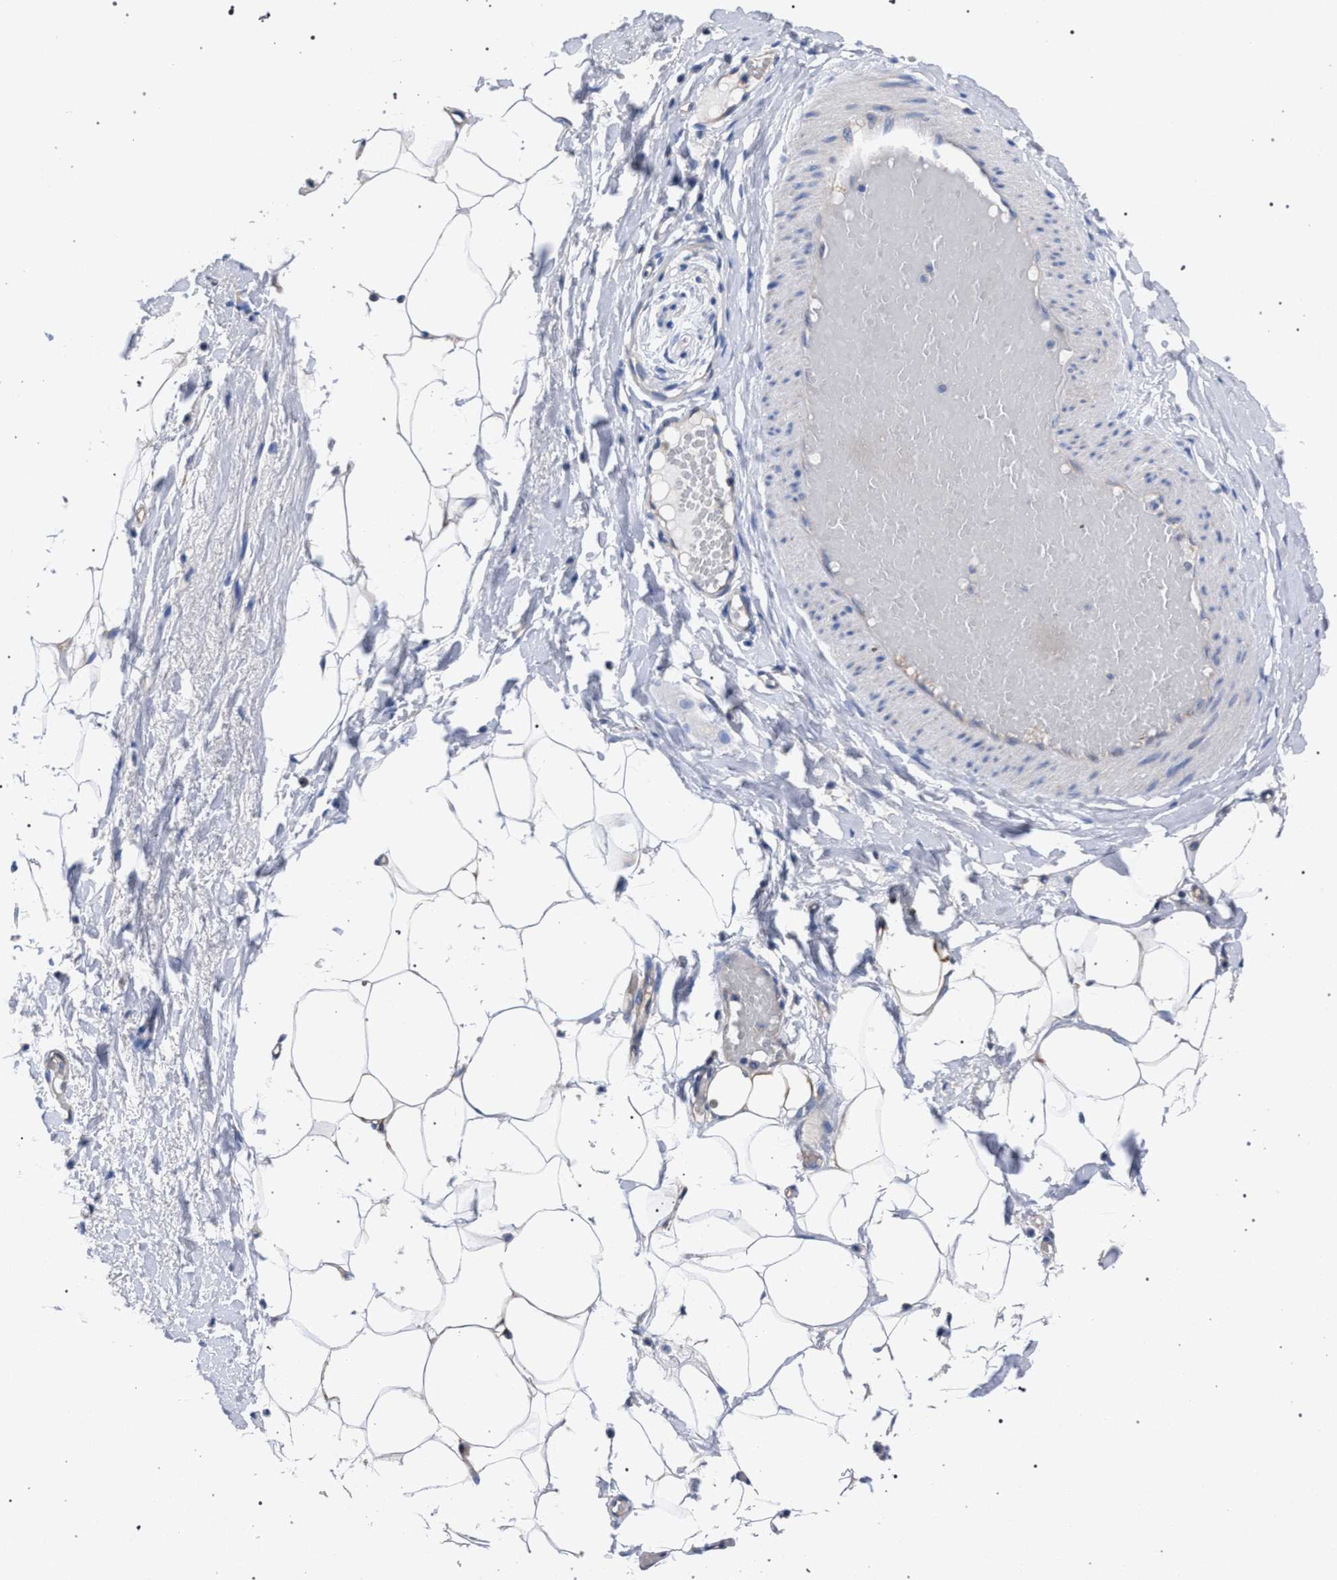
{"staining": {"intensity": "weak", "quantity": ">75%", "location": "cytoplasmic/membranous"}, "tissue": "adipose tissue", "cell_type": "Adipocytes", "image_type": "normal", "snomed": [{"axis": "morphology", "description": "Normal tissue, NOS"}, {"axis": "topography", "description": "Soft tissue"}], "caption": "Protein expression by immunohistochemistry (IHC) demonstrates weak cytoplasmic/membranous expression in about >75% of adipocytes in unremarkable adipose tissue. Immunohistochemistry stains the protein of interest in brown and the nuclei are stained blue.", "gene": "GMPR", "patient": {"sex": "male", "age": 72}}